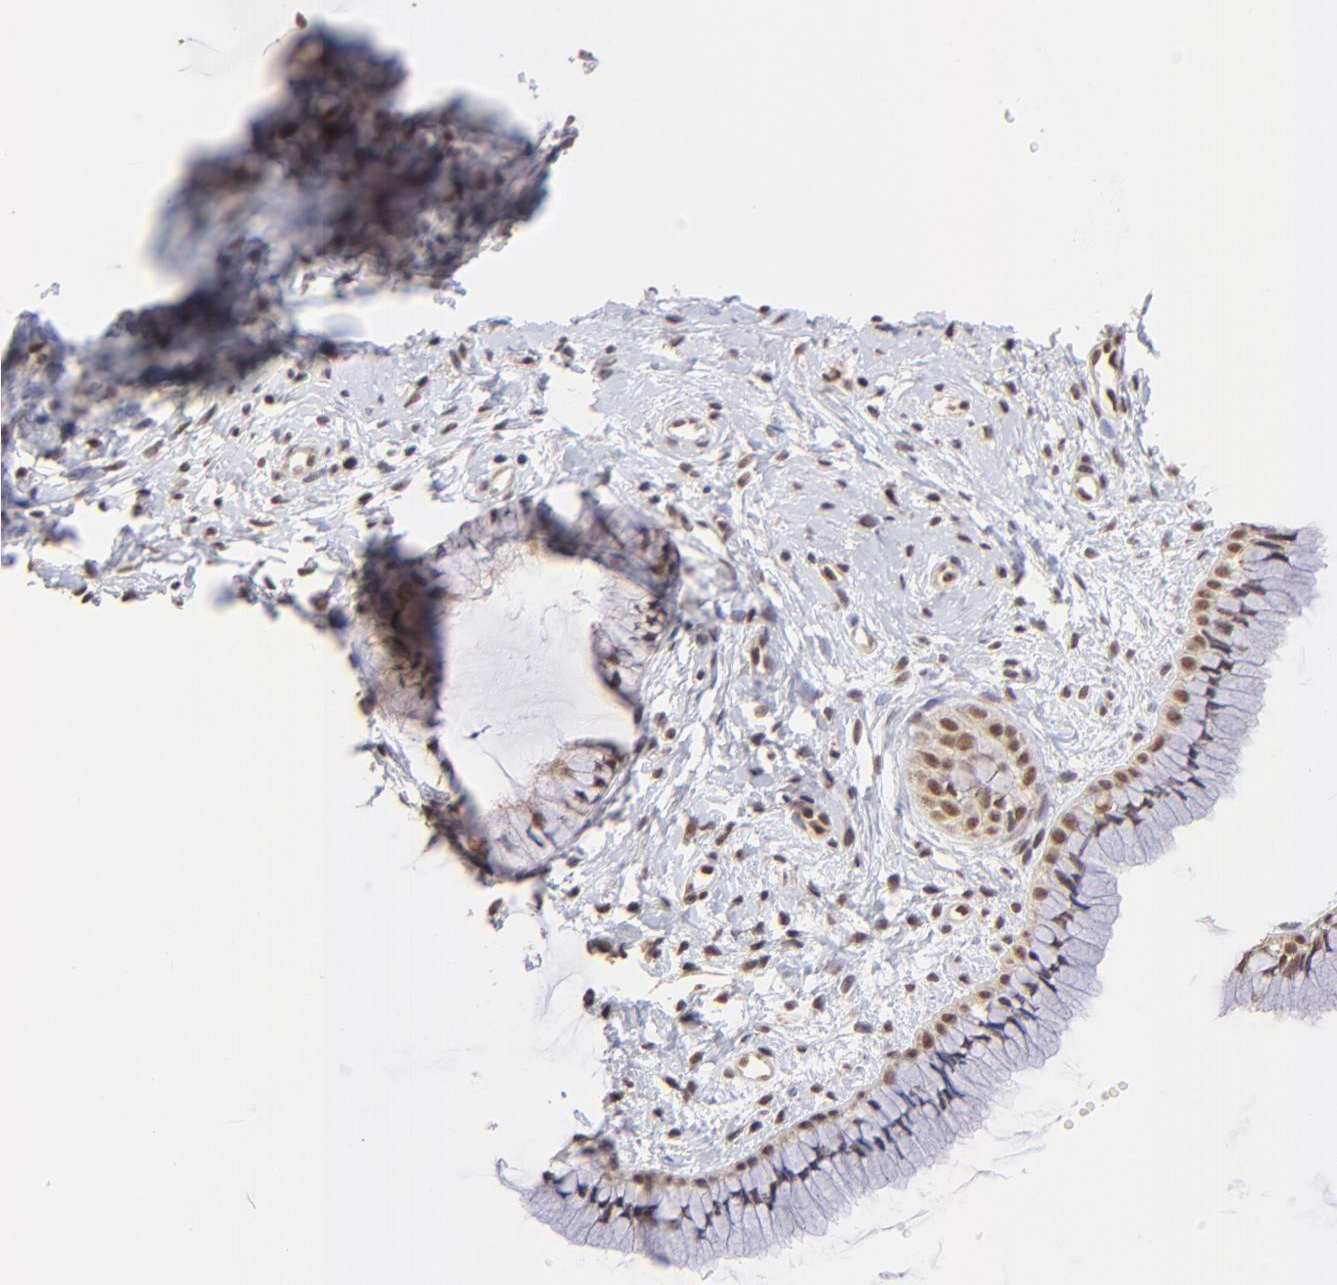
{"staining": {"intensity": "weak", "quantity": ">75%", "location": "nuclear"}, "tissue": "cervix", "cell_type": "Glandular cells", "image_type": "normal", "snomed": [{"axis": "morphology", "description": "Normal tissue, NOS"}, {"axis": "topography", "description": "Cervix"}], "caption": "Immunohistochemical staining of normal human cervix demonstrates low levels of weak nuclear positivity in about >75% of glandular cells.", "gene": "ZNF670", "patient": {"sex": "female", "age": 46}}